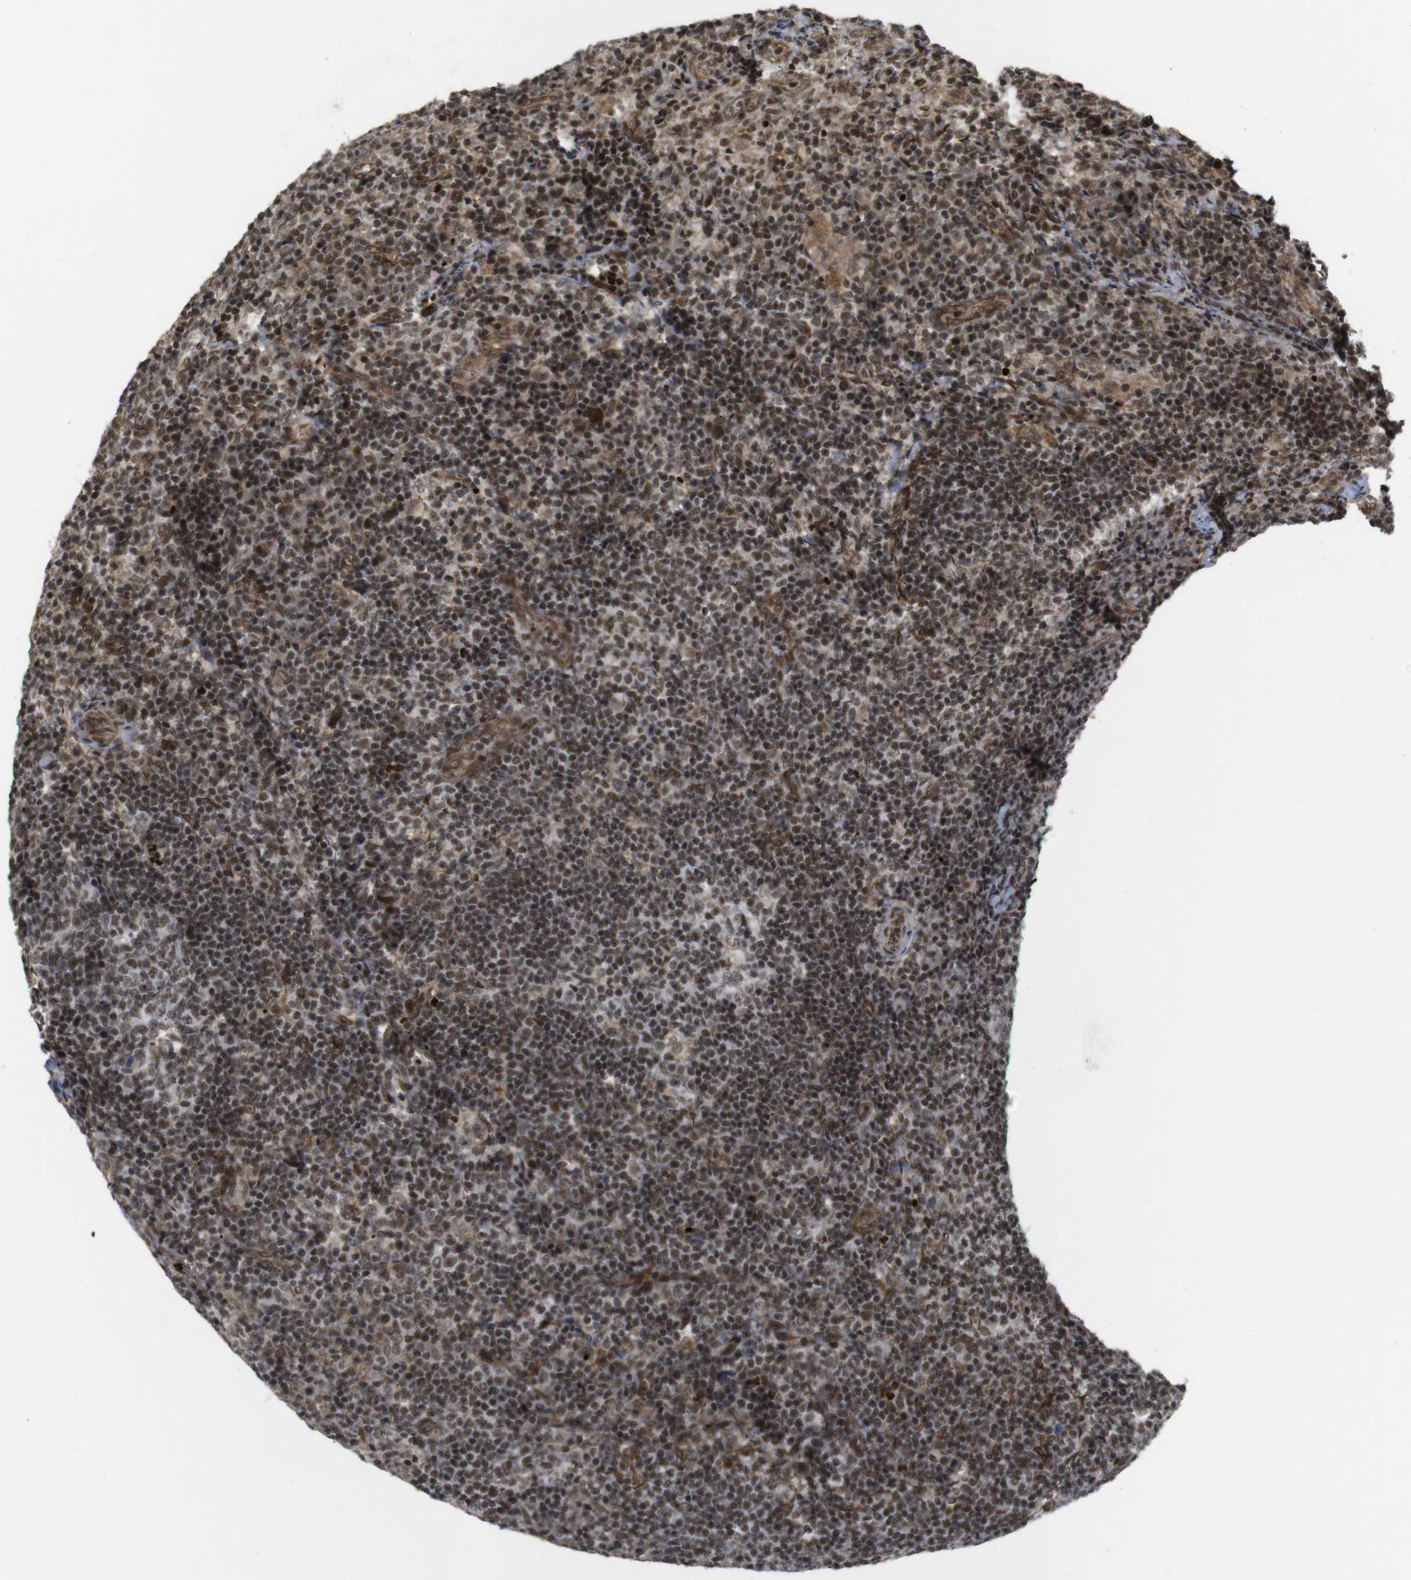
{"staining": {"intensity": "strong", "quantity": ">75%", "location": "nuclear"}, "tissue": "lymph node", "cell_type": "Germinal center cells", "image_type": "normal", "snomed": [{"axis": "morphology", "description": "Normal tissue, NOS"}, {"axis": "morphology", "description": "Inflammation, NOS"}, {"axis": "topography", "description": "Lymph node"}], "caption": "A brown stain shows strong nuclear staining of a protein in germinal center cells of normal lymph node.", "gene": "SP2", "patient": {"sex": "male", "age": 55}}